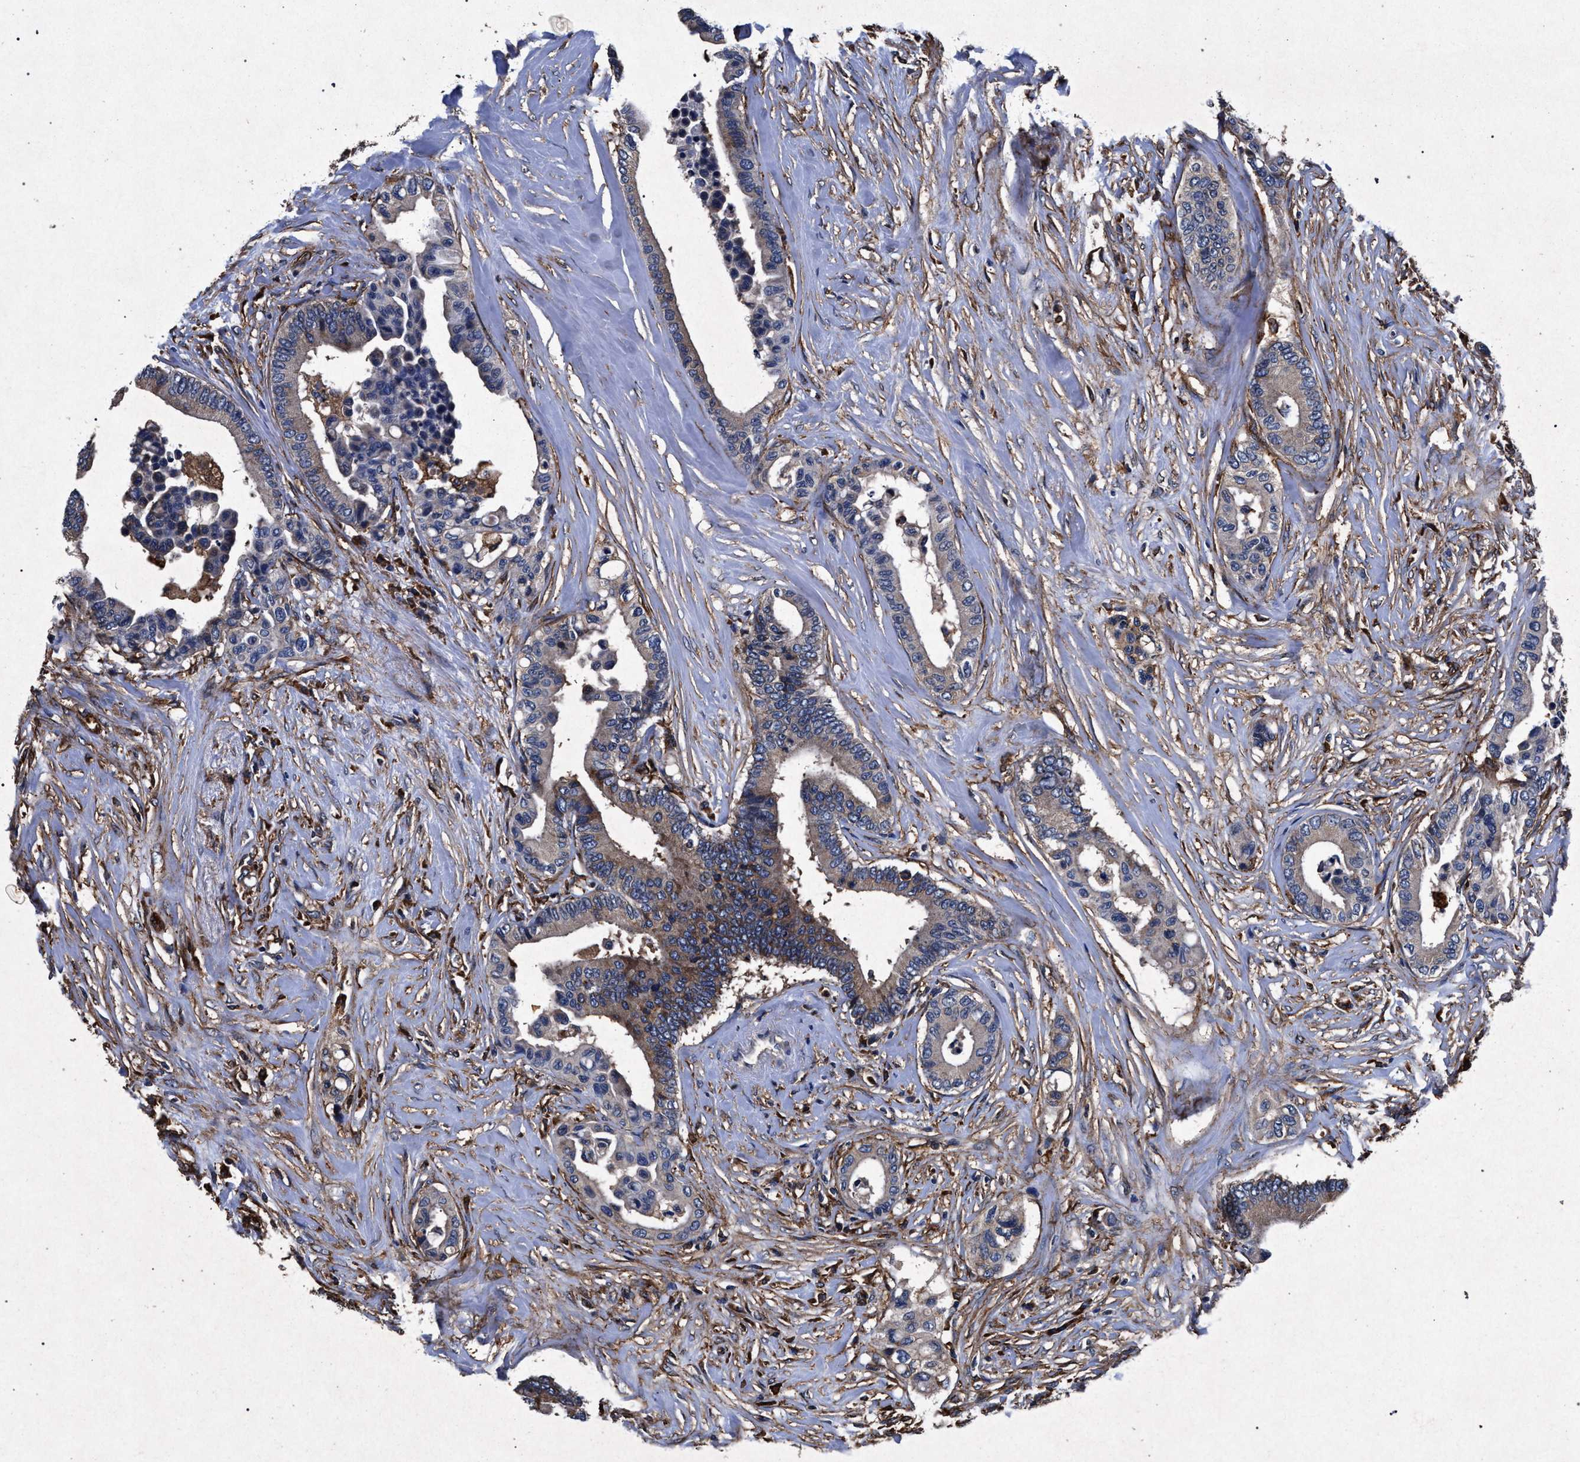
{"staining": {"intensity": "moderate", "quantity": ">75%", "location": "cytoplasmic/membranous"}, "tissue": "colorectal cancer", "cell_type": "Tumor cells", "image_type": "cancer", "snomed": [{"axis": "morphology", "description": "Normal tissue, NOS"}, {"axis": "morphology", "description": "Adenocarcinoma, NOS"}, {"axis": "topography", "description": "Colon"}], "caption": "Adenocarcinoma (colorectal) stained with DAB (3,3'-diaminobenzidine) IHC exhibits medium levels of moderate cytoplasmic/membranous expression in about >75% of tumor cells.", "gene": "MARCKS", "patient": {"sex": "male", "age": 82}}